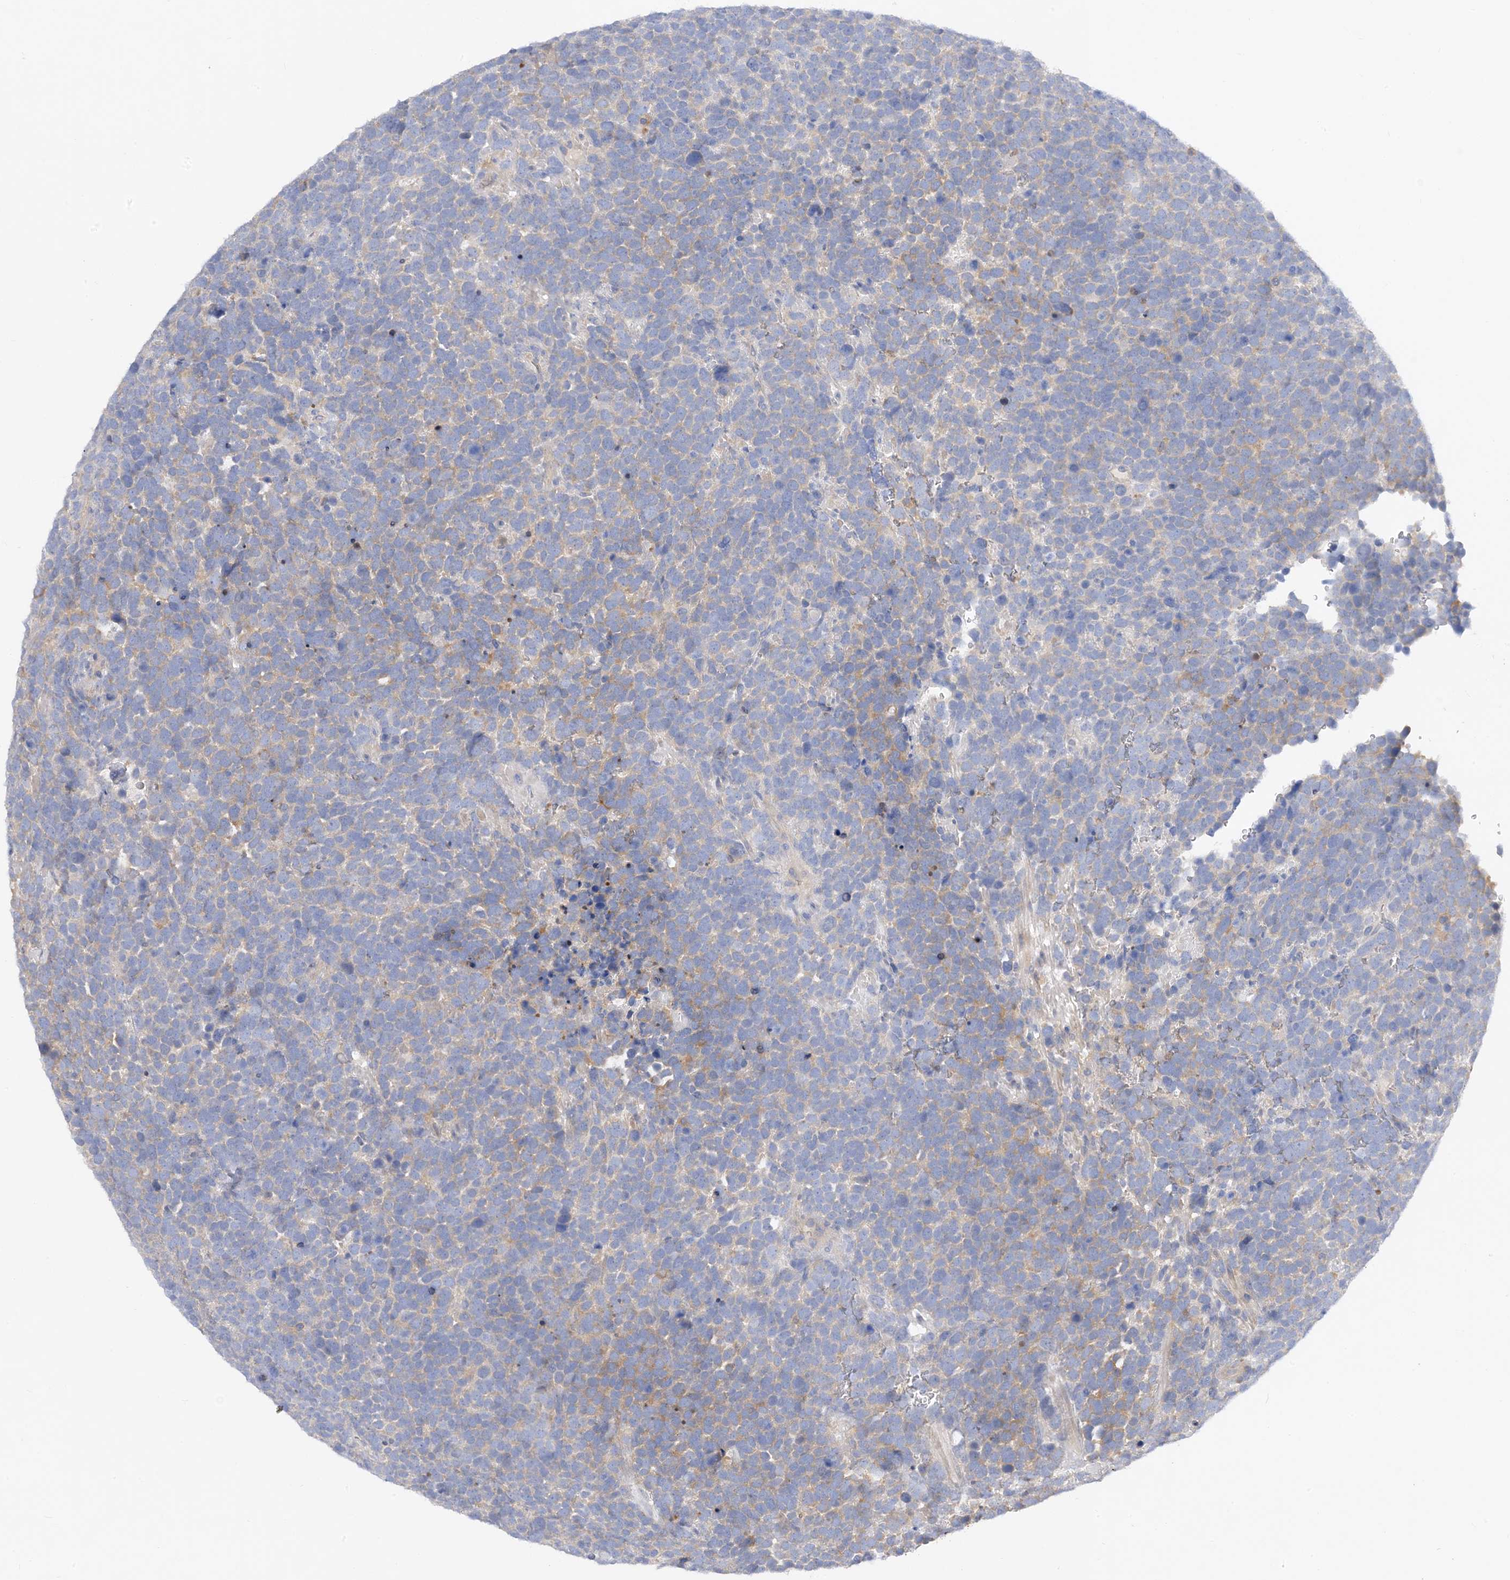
{"staining": {"intensity": "weak", "quantity": "<25%", "location": "cytoplasmic/membranous"}, "tissue": "urothelial cancer", "cell_type": "Tumor cells", "image_type": "cancer", "snomed": [{"axis": "morphology", "description": "Urothelial carcinoma, High grade"}, {"axis": "topography", "description": "Urinary bladder"}], "caption": "The immunohistochemistry (IHC) photomicrograph has no significant positivity in tumor cells of urothelial cancer tissue.", "gene": "ARV1", "patient": {"sex": "female", "age": 82}}